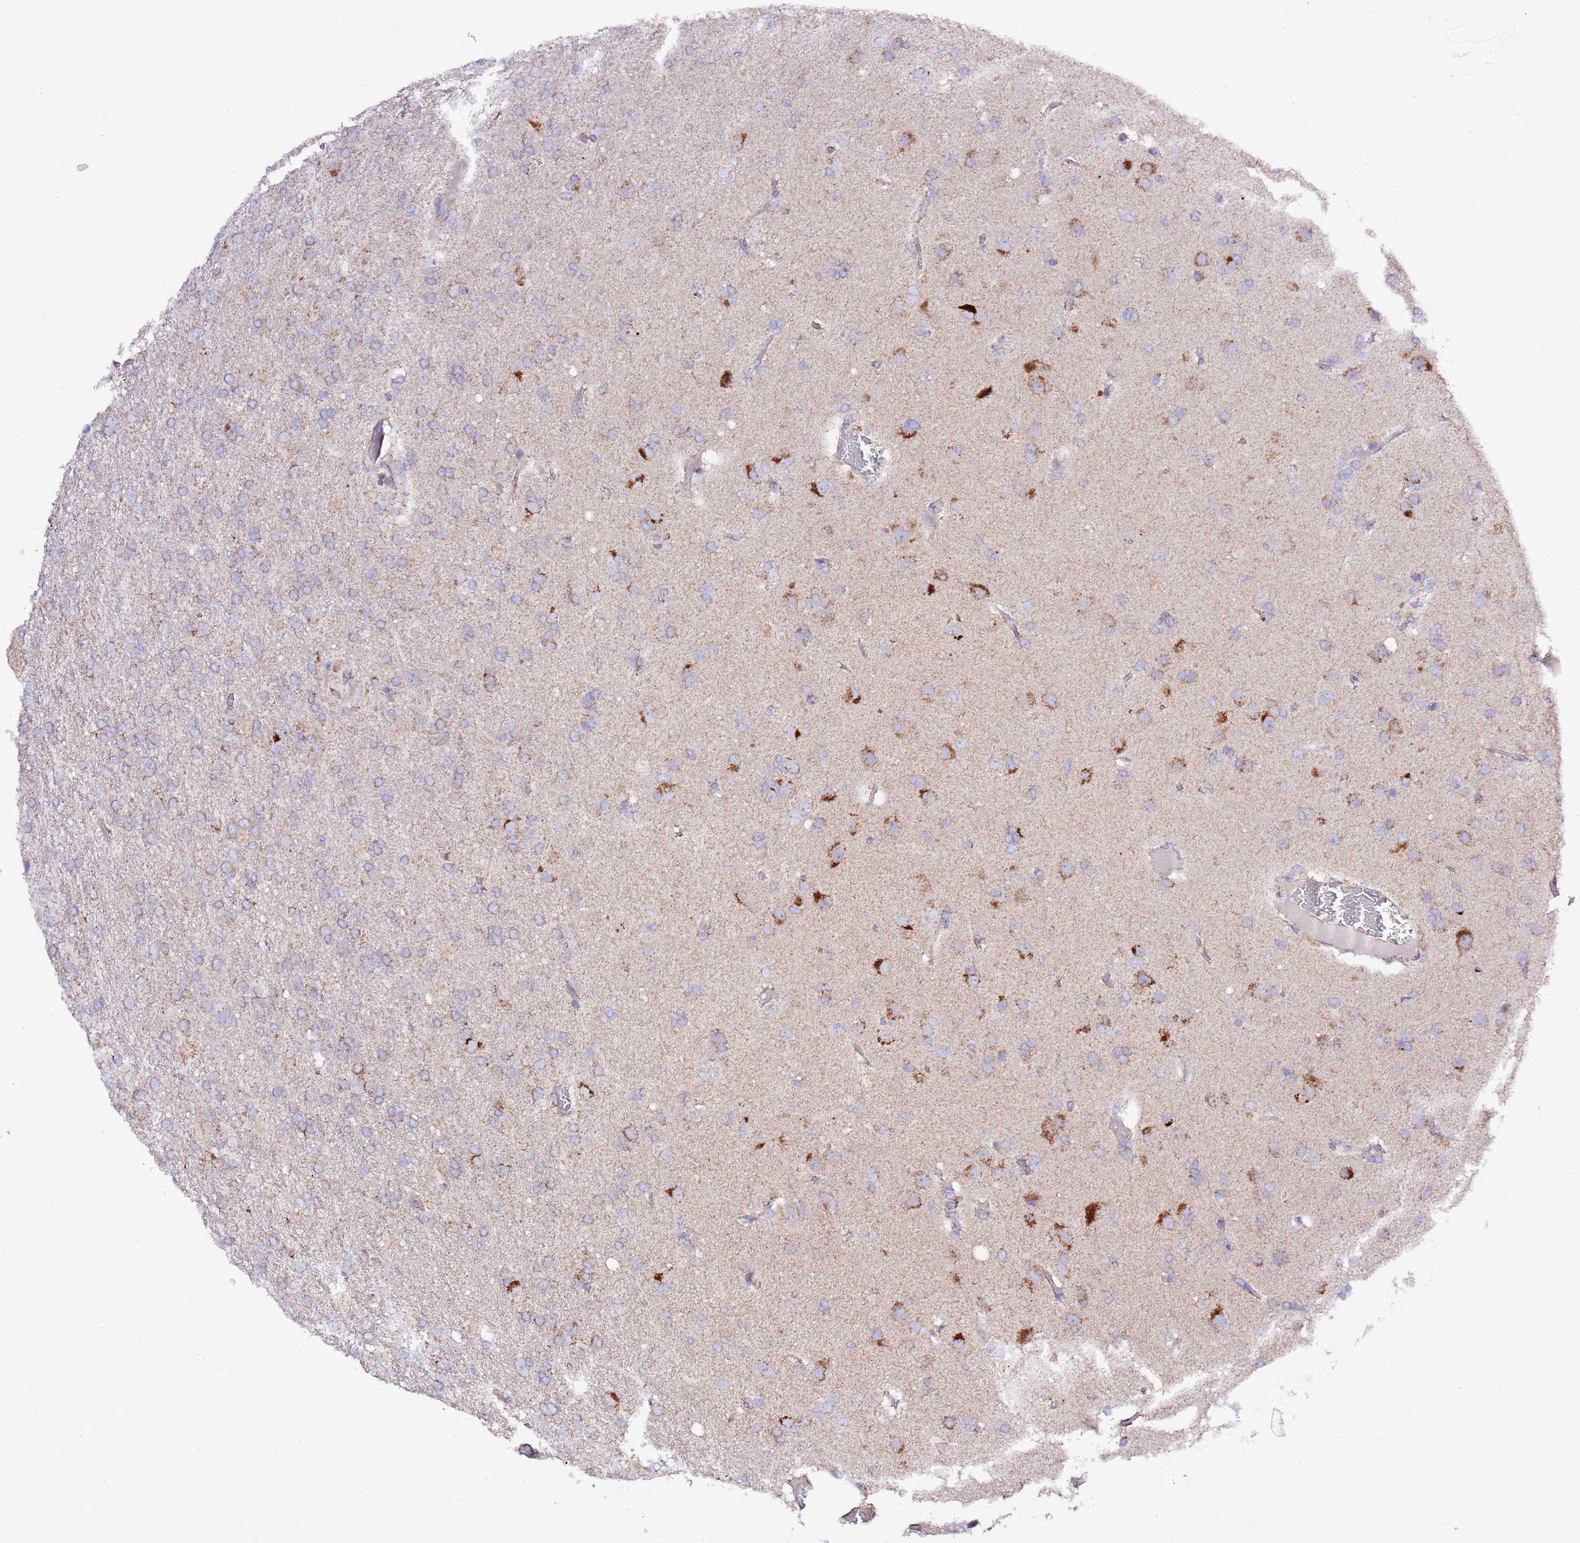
{"staining": {"intensity": "moderate", "quantity": "<25%", "location": "cytoplasmic/membranous"}, "tissue": "glioma", "cell_type": "Tumor cells", "image_type": "cancer", "snomed": [{"axis": "morphology", "description": "Glioma, malignant, High grade"}, {"axis": "topography", "description": "Brain"}], "caption": "A micrograph of human glioma stained for a protein exhibits moderate cytoplasmic/membranous brown staining in tumor cells.", "gene": "TEKTIP1", "patient": {"sex": "female", "age": 74}}